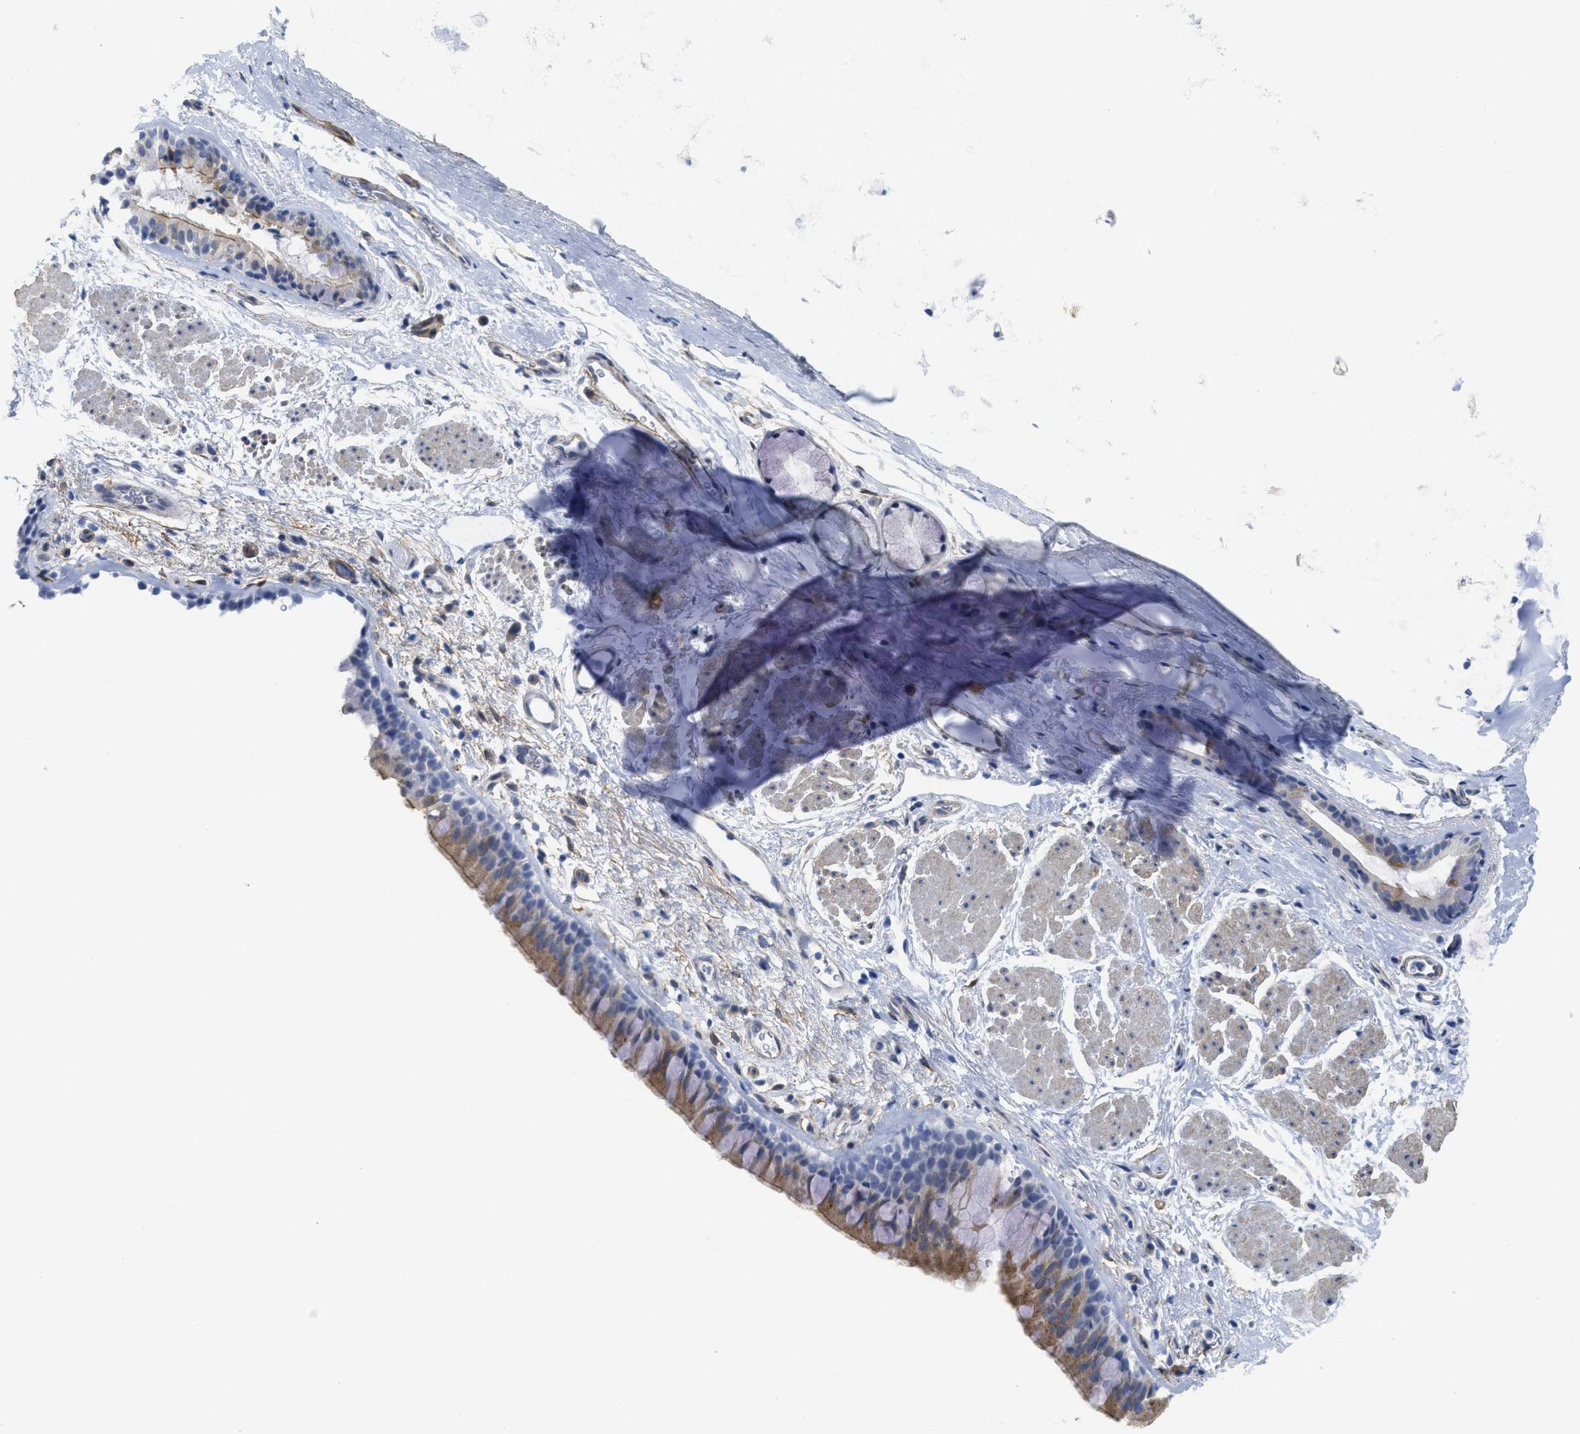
{"staining": {"intensity": "moderate", "quantity": ">75%", "location": "cytoplasmic/membranous"}, "tissue": "bronchus", "cell_type": "Respiratory epithelial cells", "image_type": "normal", "snomed": [{"axis": "morphology", "description": "Normal tissue, NOS"}, {"axis": "topography", "description": "Cartilage tissue"}, {"axis": "topography", "description": "Bronchus"}], "caption": "Protein expression by IHC shows moderate cytoplasmic/membranous staining in approximately >75% of respiratory epithelial cells in unremarkable bronchus. (DAB (3,3'-diaminobenzidine) = brown stain, brightfield microscopy at high magnification).", "gene": "TUB", "patient": {"sex": "female", "age": 53}}